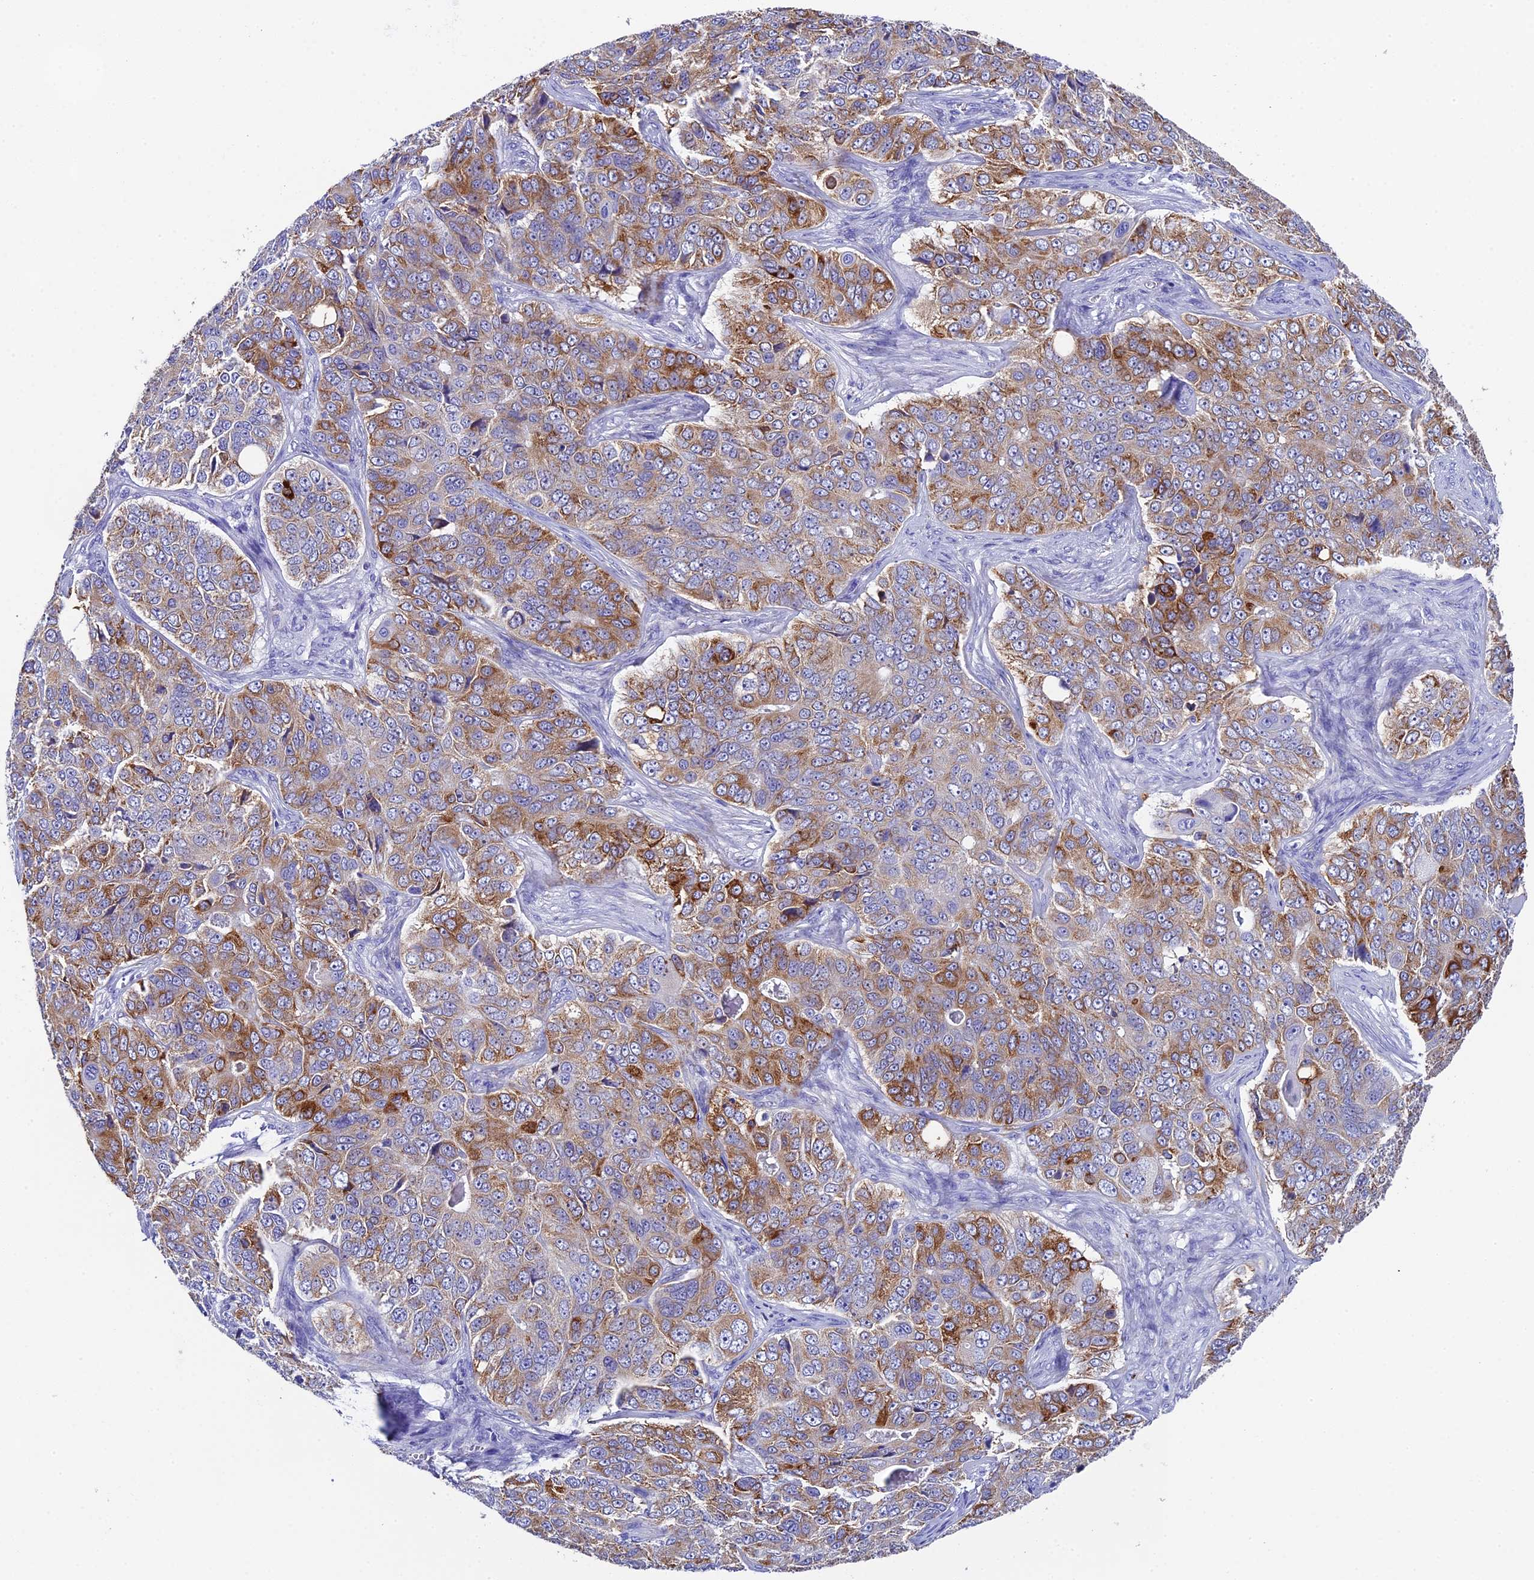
{"staining": {"intensity": "moderate", "quantity": "25%-75%", "location": "cytoplasmic/membranous"}, "tissue": "ovarian cancer", "cell_type": "Tumor cells", "image_type": "cancer", "snomed": [{"axis": "morphology", "description": "Carcinoma, endometroid"}, {"axis": "topography", "description": "Ovary"}], "caption": "A photomicrograph showing moderate cytoplasmic/membranous staining in approximately 25%-75% of tumor cells in ovarian cancer (endometroid carcinoma), as visualized by brown immunohistochemical staining.", "gene": "FKBP11", "patient": {"sex": "female", "age": 51}}